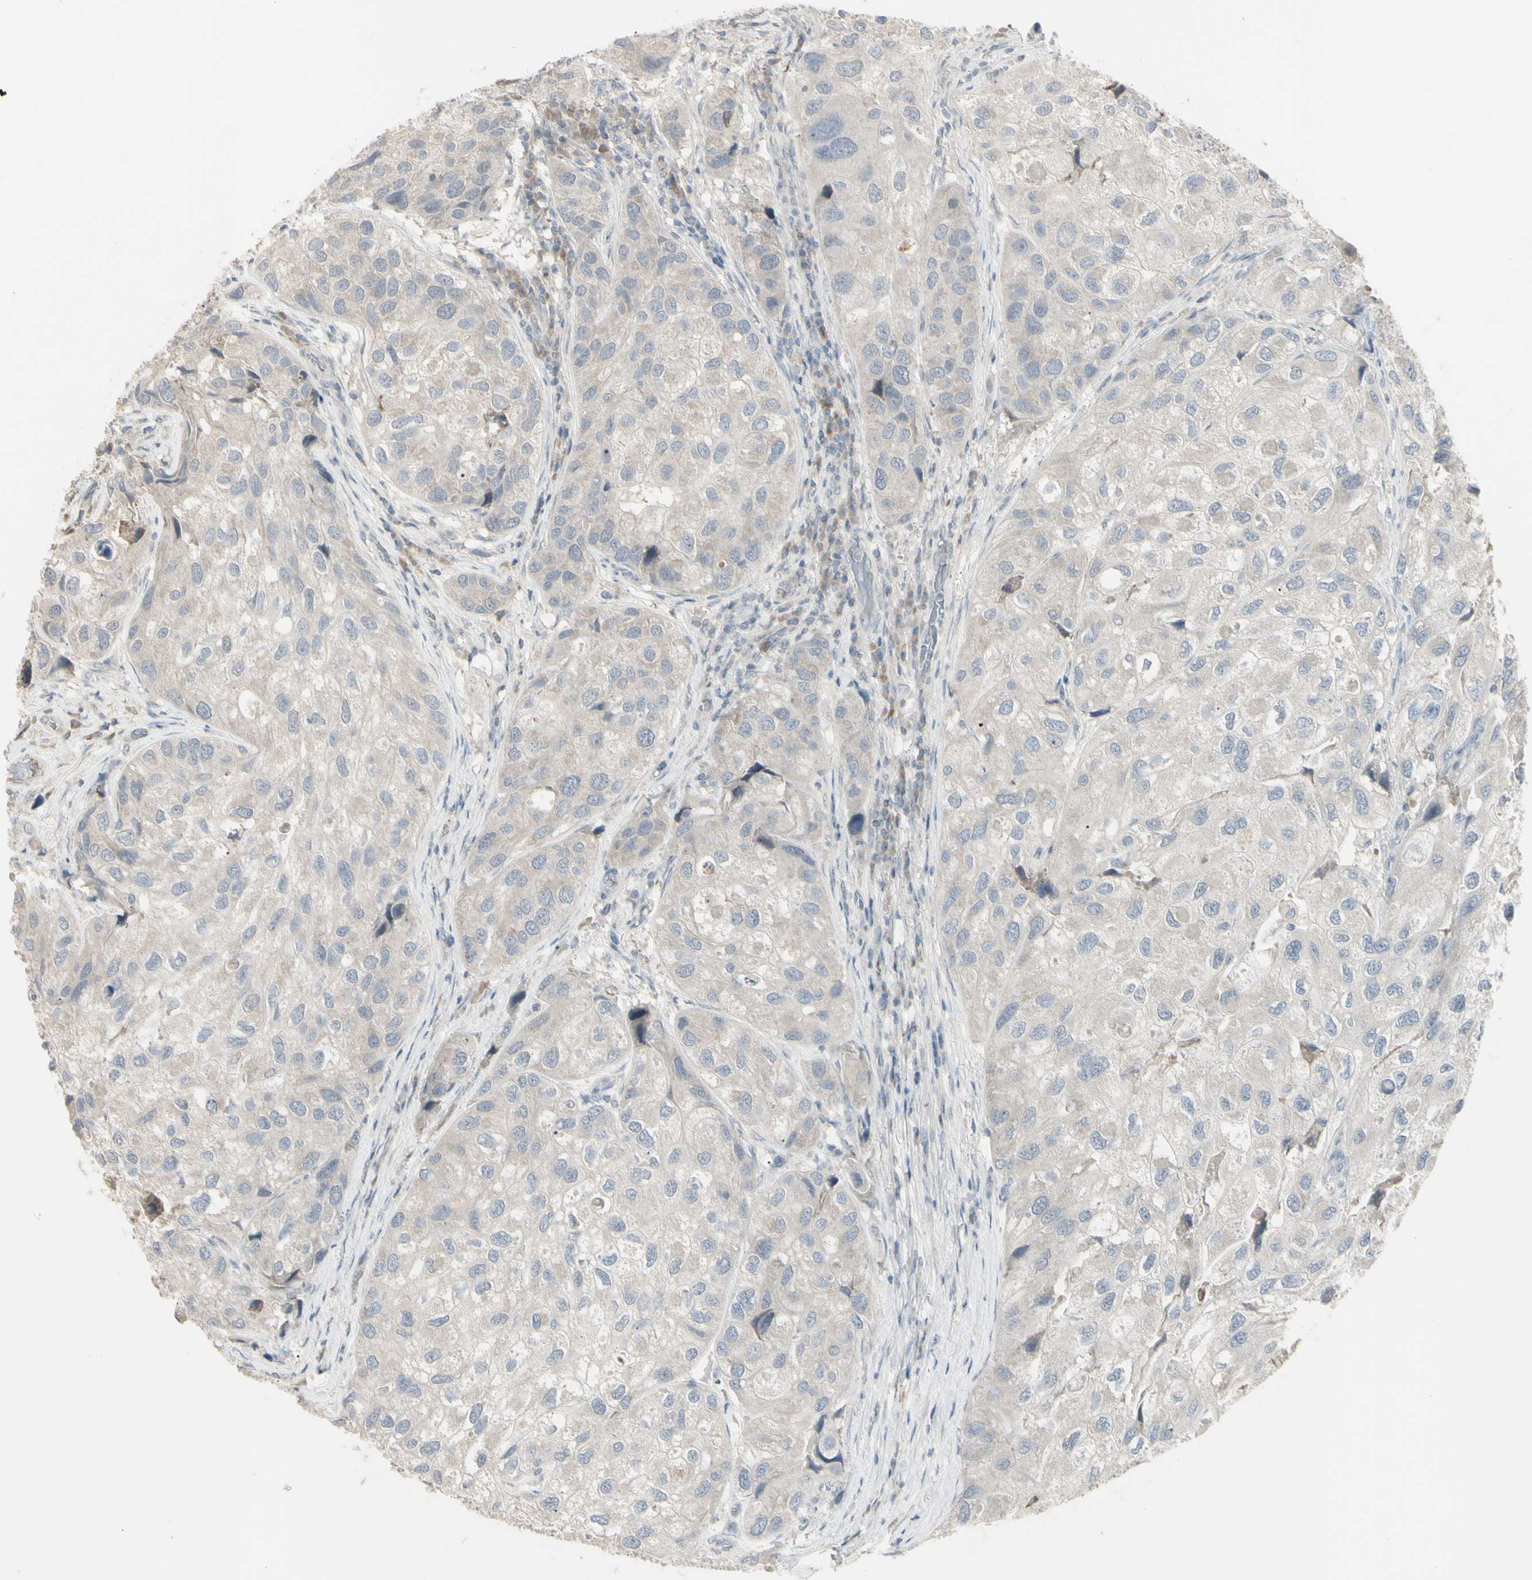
{"staining": {"intensity": "weak", "quantity": ">75%", "location": "cytoplasmic/membranous"}, "tissue": "urothelial cancer", "cell_type": "Tumor cells", "image_type": "cancer", "snomed": [{"axis": "morphology", "description": "Urothelial carcinoma, High grade"}, {"axis": "topography", "description": "Urinary bladder"}], "caption": "This is an image of immunohistochemistry staining of high-grade urothelial carcinoma, which shows weak expression in the cytoplasmic/membranous of tumor cells.", "gene": "PIAS4", "patient": {"sex": "female", "age": 64}}